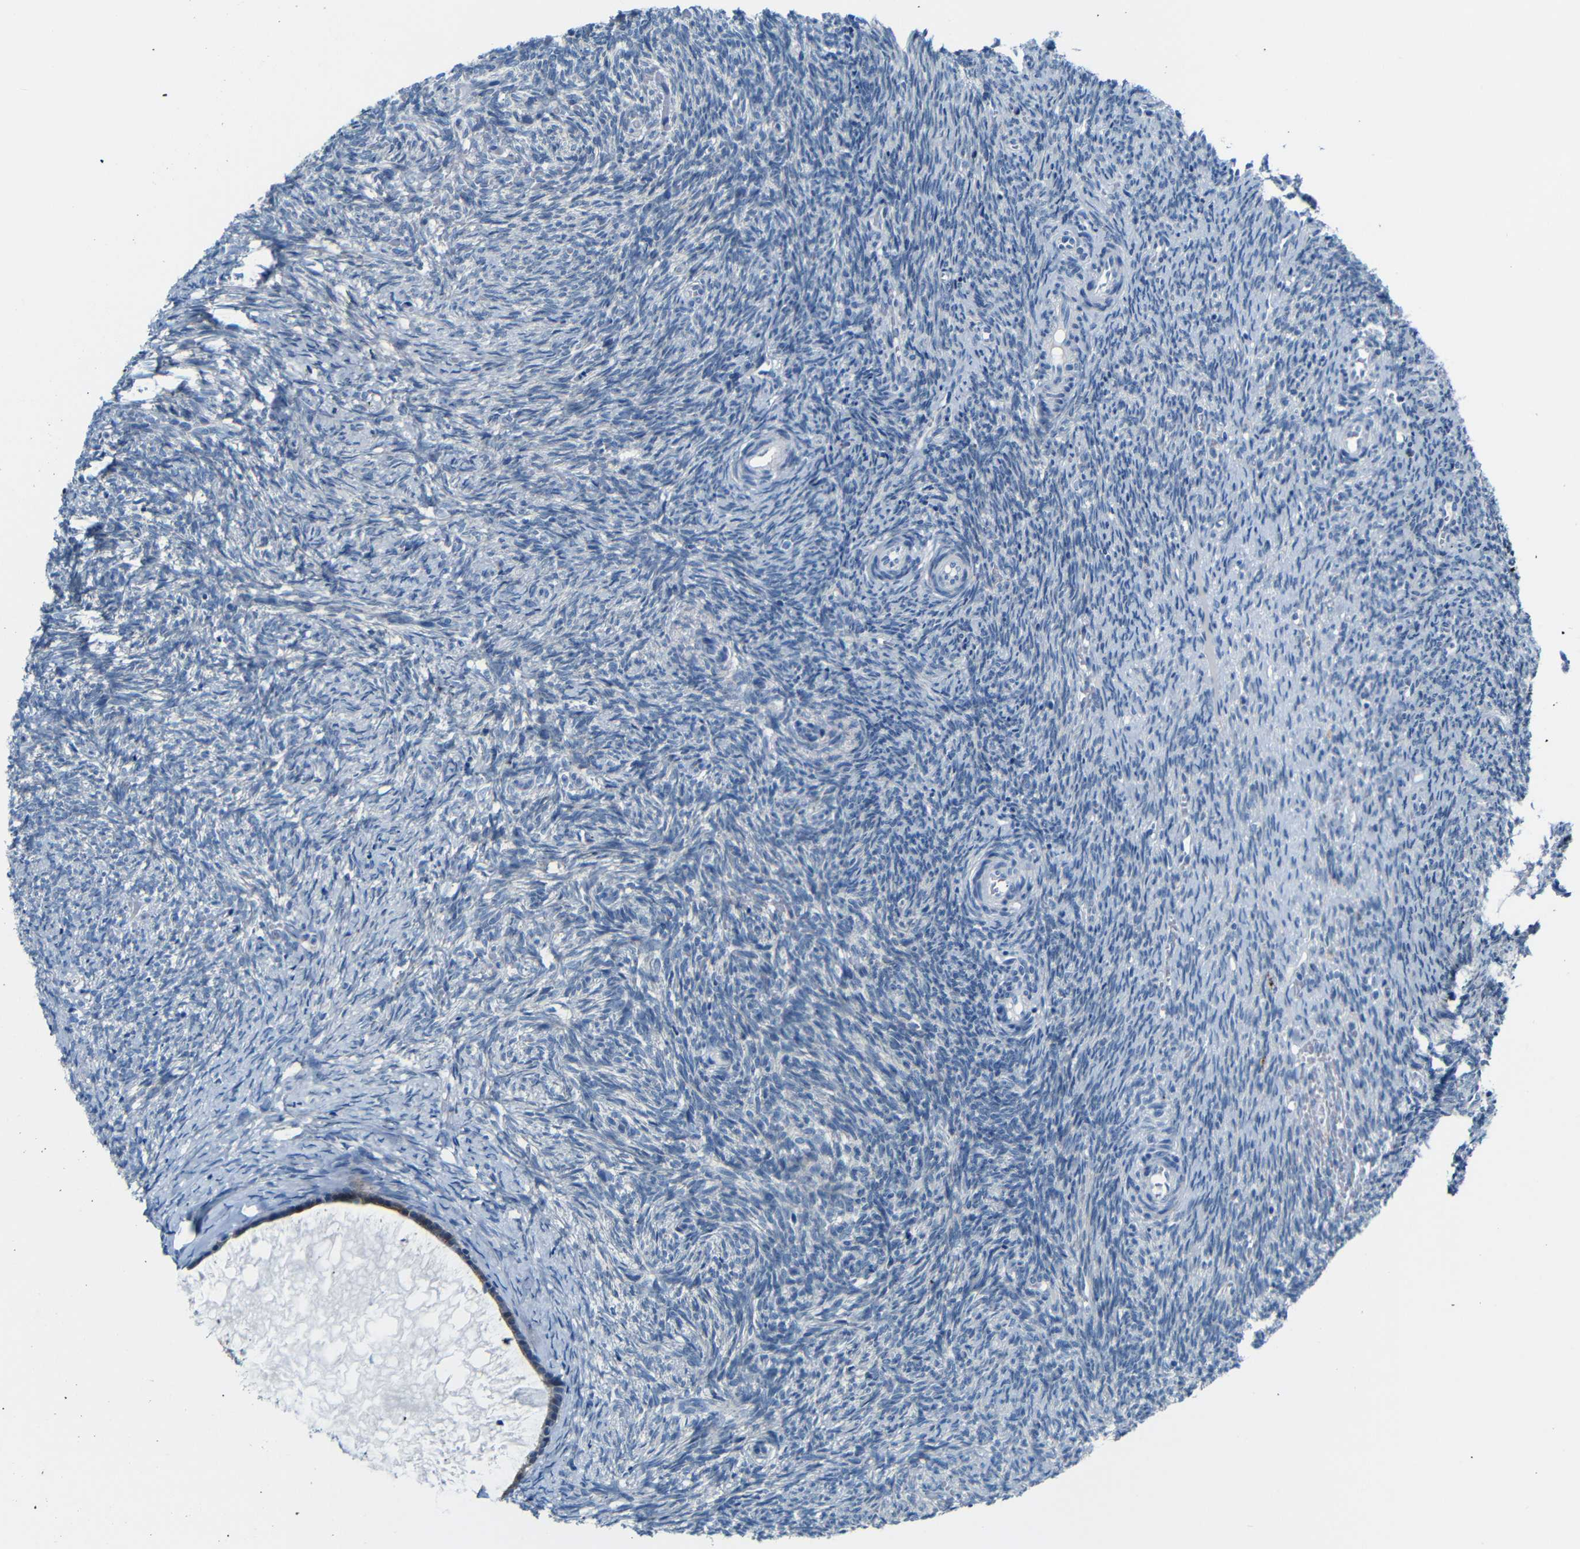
{"staining": {"intensity": "moderate", "quantity": ">75%", "location": "cytoplasmic/membranous"}, "tissue": "ovary", "cell_type": "Follicle cells", "image_type": "normal", "snomed": [{"axis": "morphology", "description": "Normal tissue, NOS"}, {"axis": "topography", "description": "Ovary"}], "caption": "Immunohistochemical staining of unremarkable human ovary demonstrates medium levels of moderate cytoplasmic/membranous staining in approximately >75% of follicle cells. The staining was performed using DAB (3,3'-diaminobenzidine) to visualize the protein expression in brown, while the nuclei were stained in blue with hematoxylin (Magnification: 20x).", "gene": "ANK3", "patient": {"sex": "female", "age": 41}}